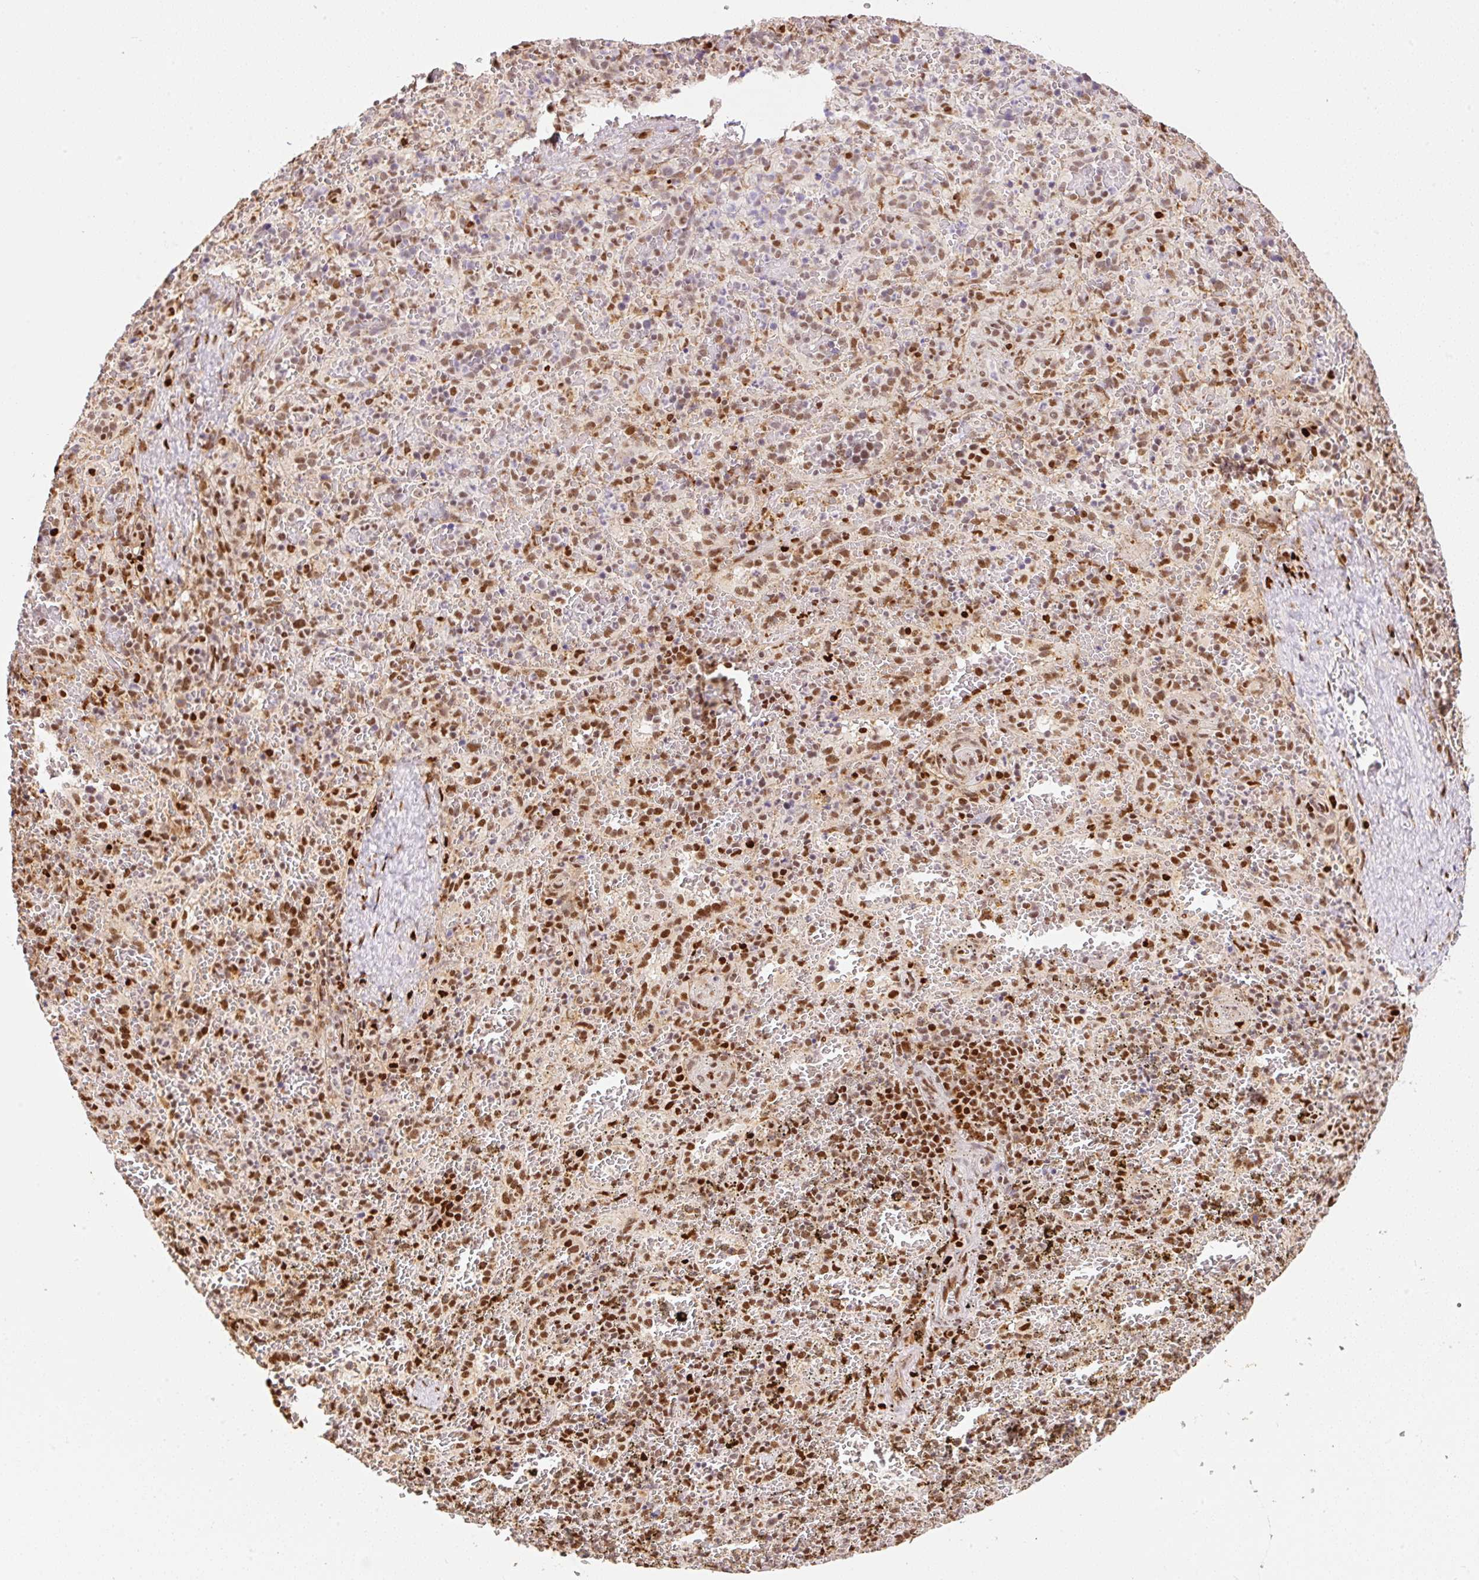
{"staining": {"intensity": "strong", "quantity": ">75%", "location": "nuclear"}, "tissue": "spleen", "cell_type": "Cells in red pulp", "image_type": "normal", "snomed": [{"axis": "morphology", "description": "Normal tissue, NOS"}, {"axis": "topography", "description": "Spleen"}], "caption": "Immunohistochemical staining of benign human spleen reveals strong nuclear protein expression in about >75% of cells in red pulp. (Brightfield microscopy of DAB IHC at high magnification).", "gene": "GPR139", "patient": {"sex": "female", "age": 50}}